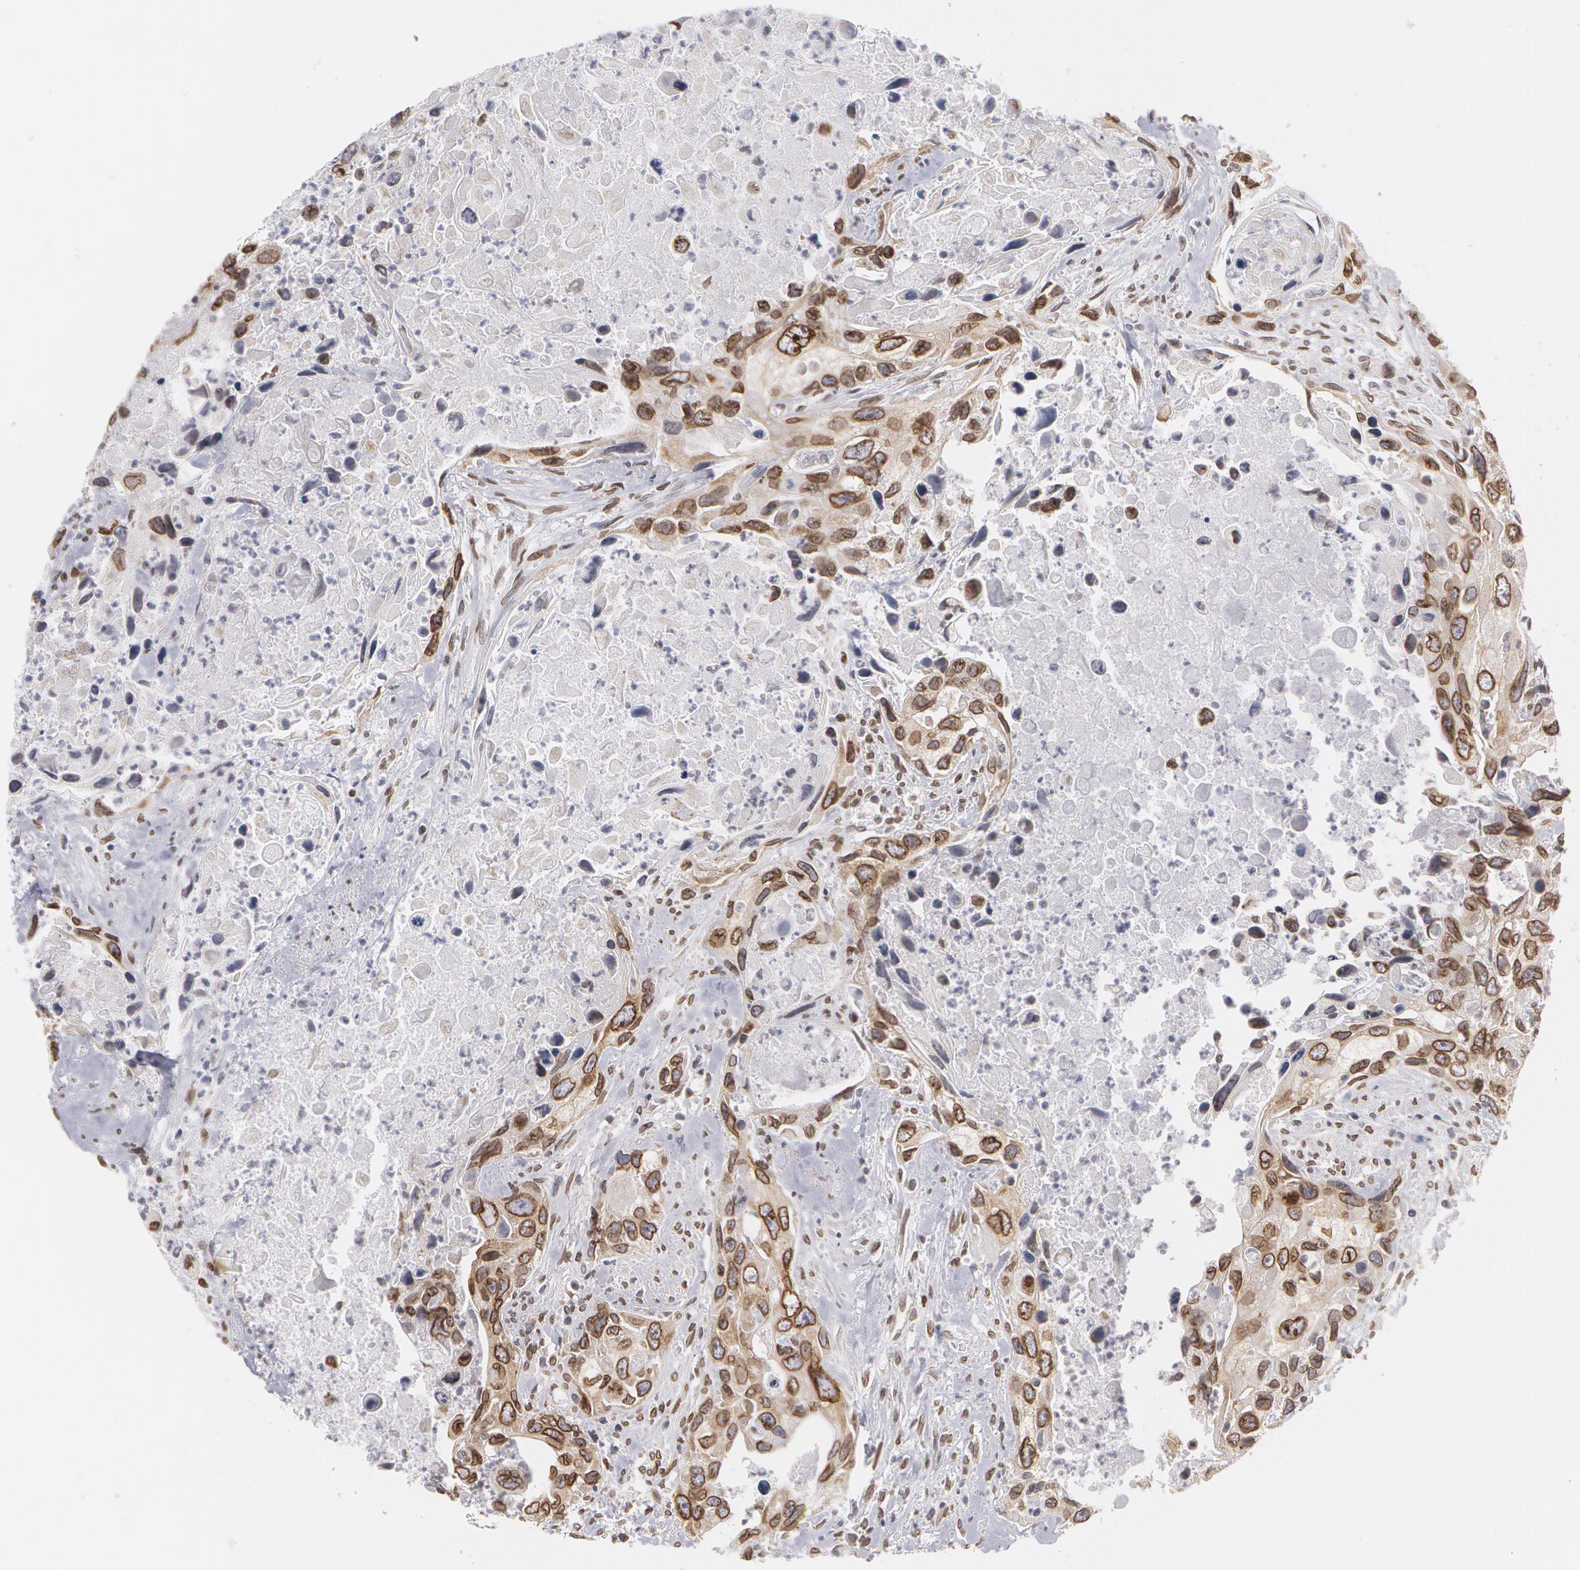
{"staining": {"intensity": "moderate", "quantity": "25%-75%", "location": "cytoplasmic/membranous,nuclear"}, "tissue": "urothelial cancer", "cell_type": "Tumor cells", "image_type": "cancer", "snomed": [{"axis": "morphology", "description": "Urothelial carcinoma, High grade"}, {"axis": "topography", "description": "Urinary bladder"}], "caption": "Approximately 25%-75% of tumor cells in high-grade urothelial carcinoma exhibit moderate cytoplasmic/membranous and nuclear protein positivity as visualized by brown immunohistochemical staining.", "gene": "EMD", "patient": {"sex": "male", "age": 71}}